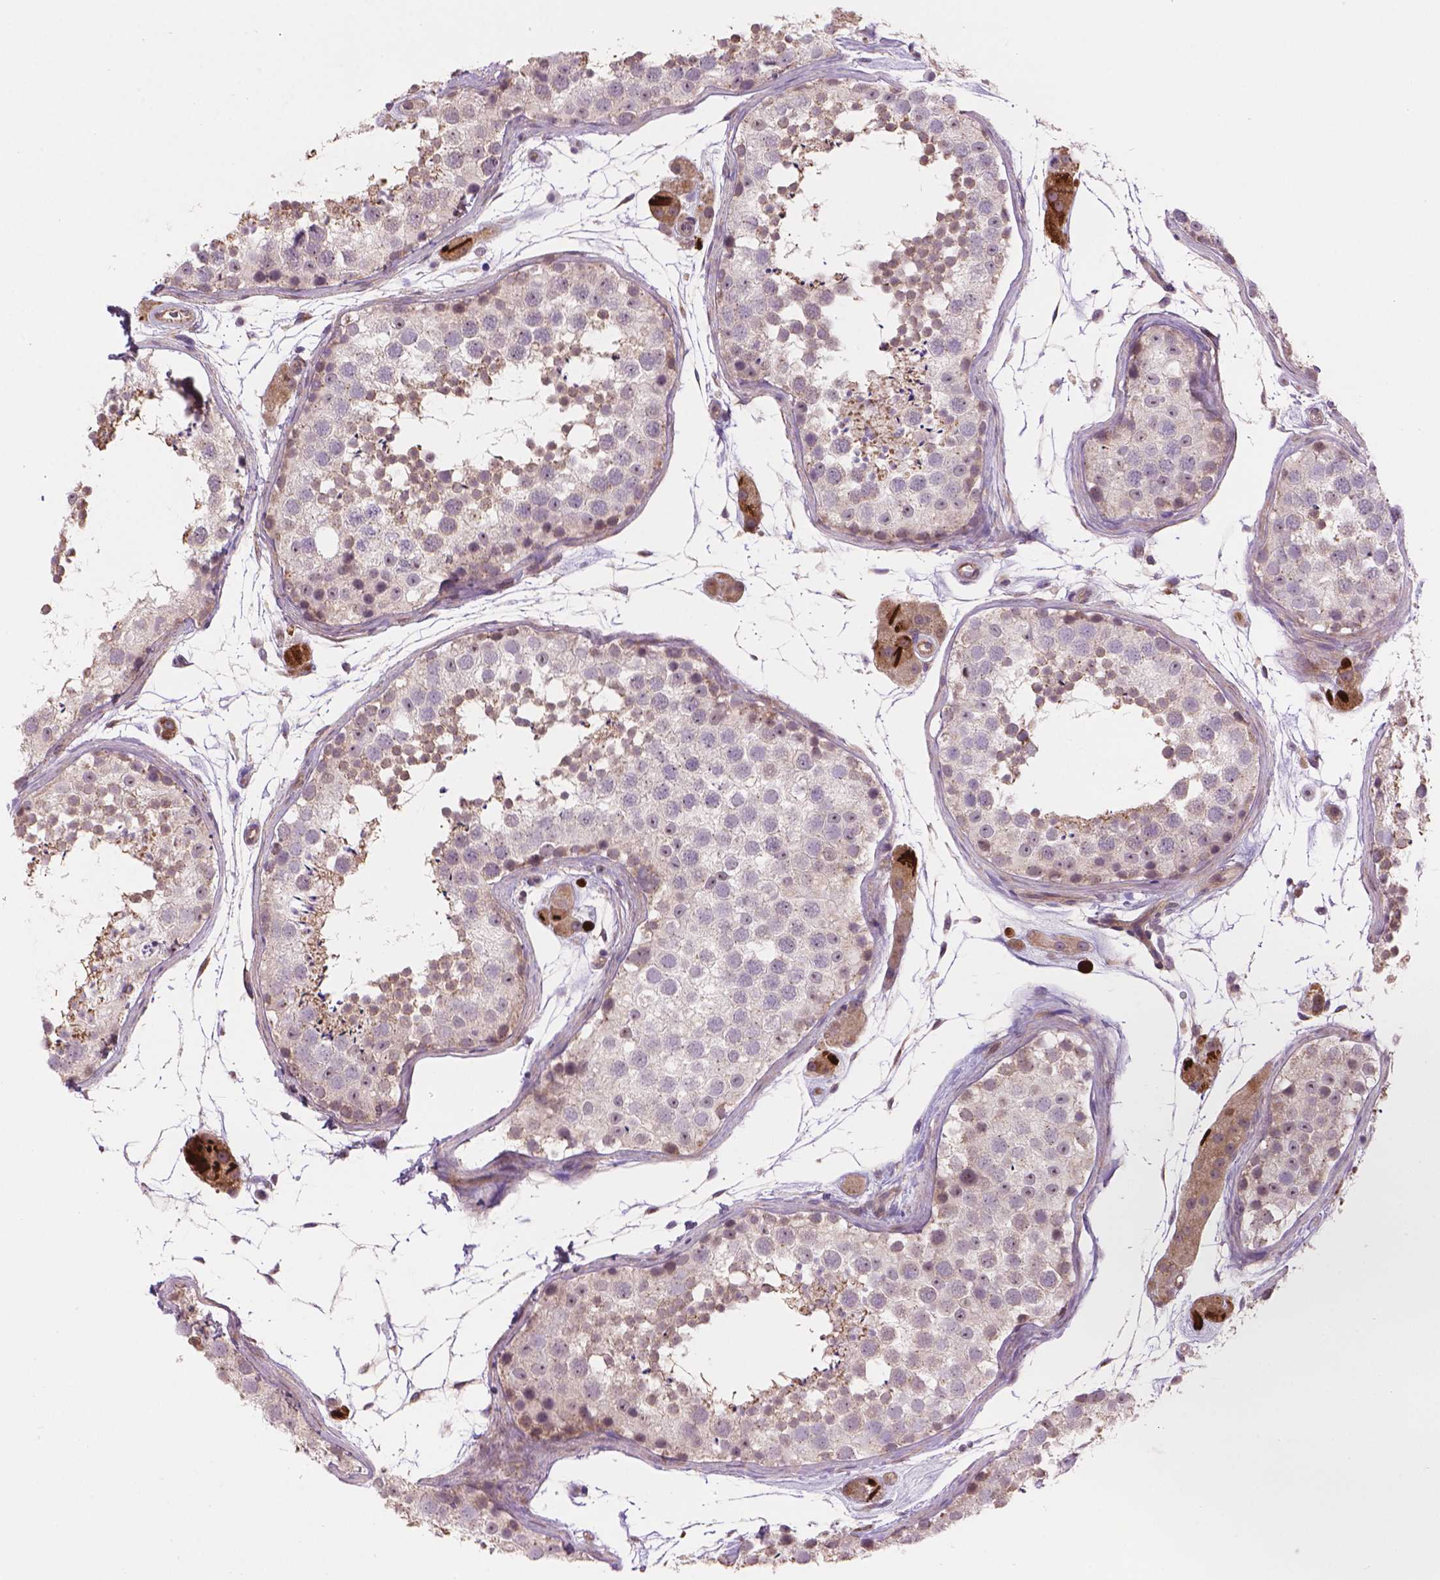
{"staining": {"intensity": "weak", "quantity": "<25%", "location": "cytoplasmic/membranous"}, "tissue": "testis", "cell_type": "Cells in seminiferous ducts", "image_type": "normal", "snomed": [{"axis": "morphology", "description": "Normal tissue, NOS"}, {"axis": "topography", "description": "Testis"}], "caption": "This micrograph is of unremarkable testis stained with immunohistochemistry to label a protein in brown with the nuclei are counter-stained blue. There is no expression in cells in seminiferous ducts. The staining is performed using DAB brown chromogen with nuclei counter-stained in using hematoxylin.", "gene": "AMMECR1L", "patient": {"sex": "male", "age": 41}}